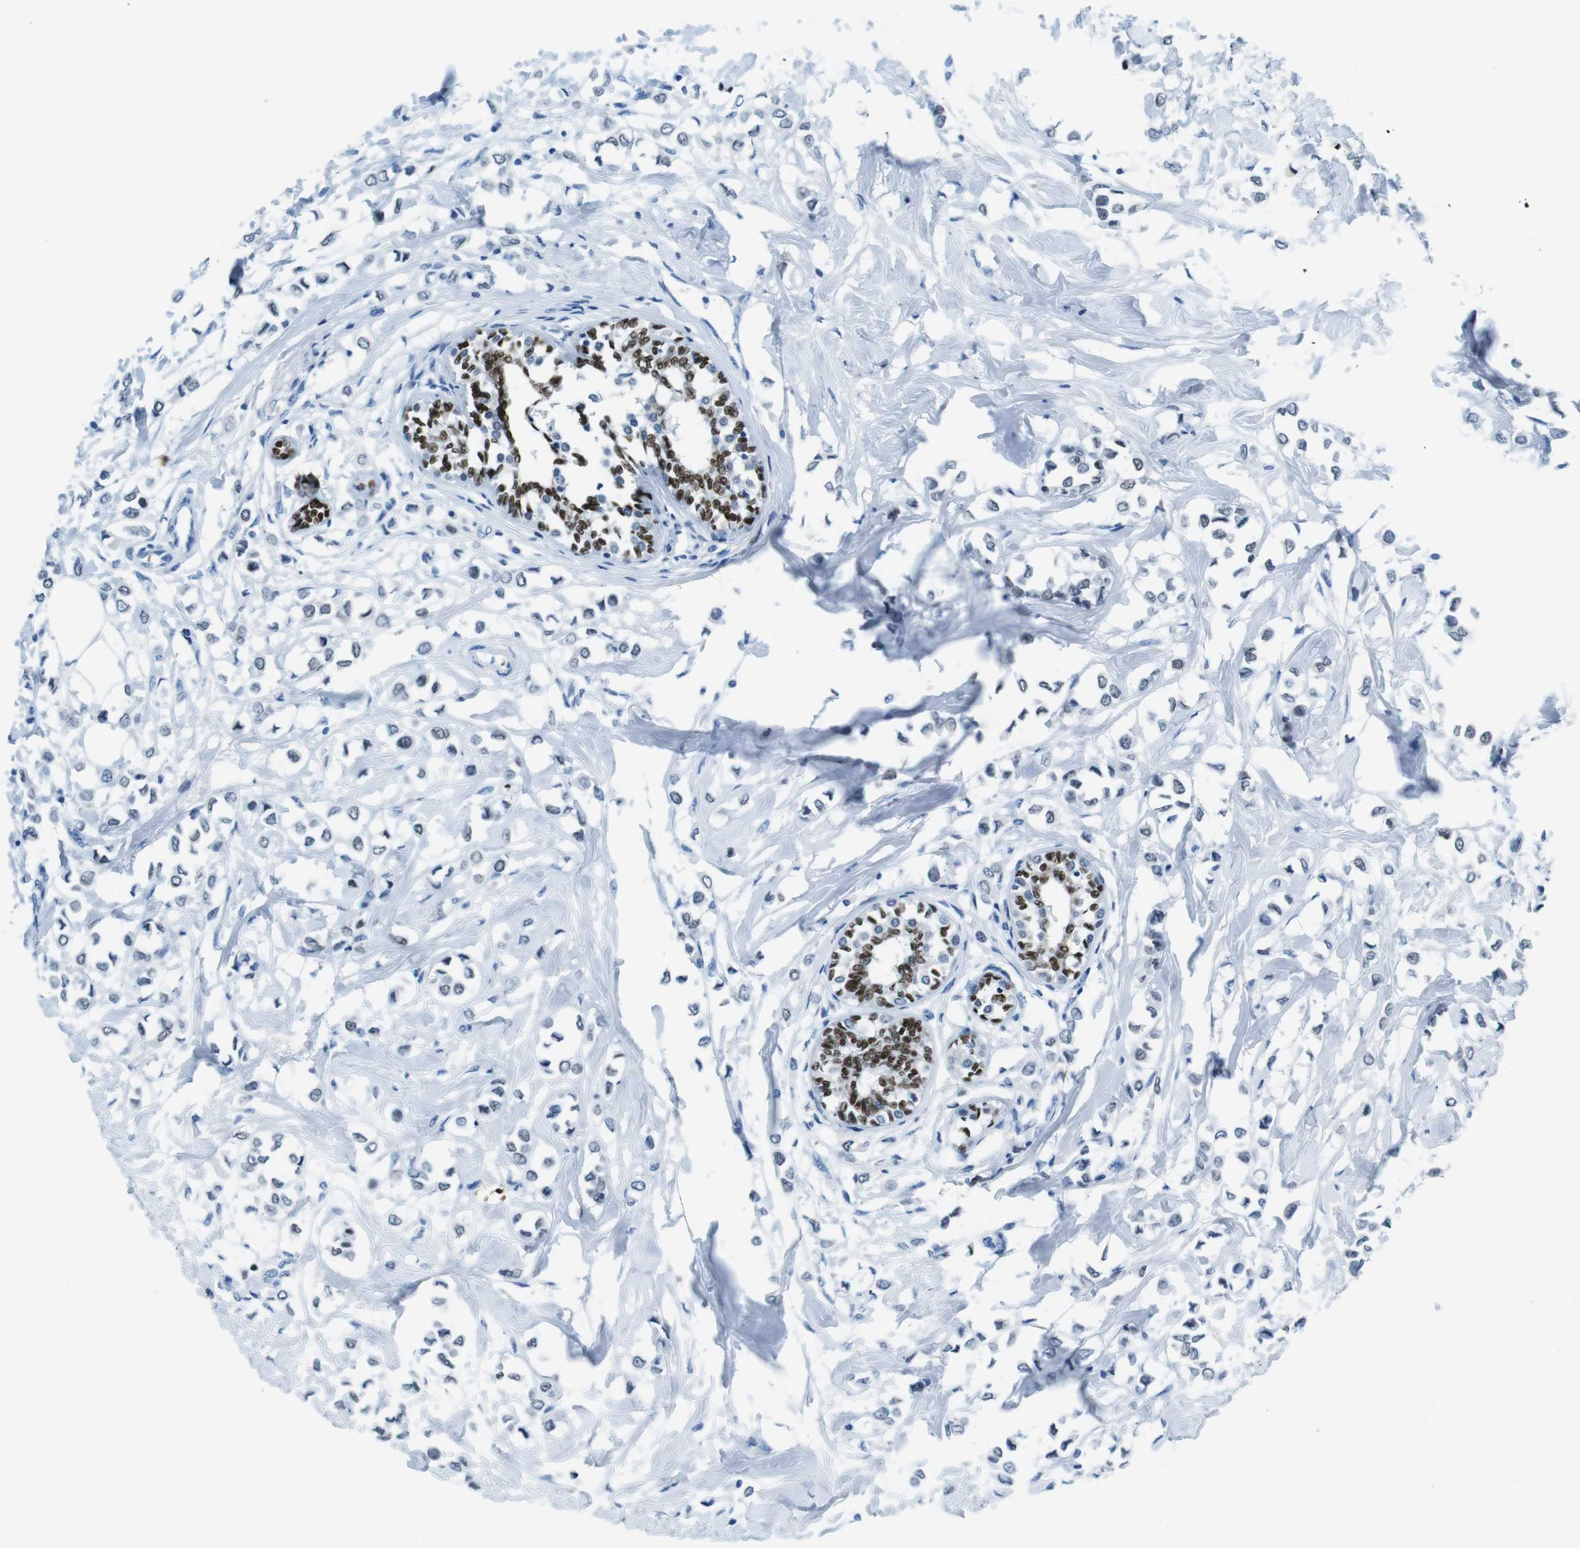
{"staining": {"intensity": "weak", "quantity": "25%-75%", "location": "nuclear"}, "tissue": "breast cancer", "cell_type": "Tumor cells", "image_type": "cancer", "snomed": [{"axis": "morphology", "description": "Lobular carcinoma"}, {"axis": "topography", "description": "Breast"}], "caption": "High-power microscopy captured an immunohistochemistry histopathology image of breast lobular carcinoma, revealing weak nuclear staining in approximately 25%-75% of tumor cells.", "gene": "TFAP2C", "patient": {"sex": "female", "age": 51}}